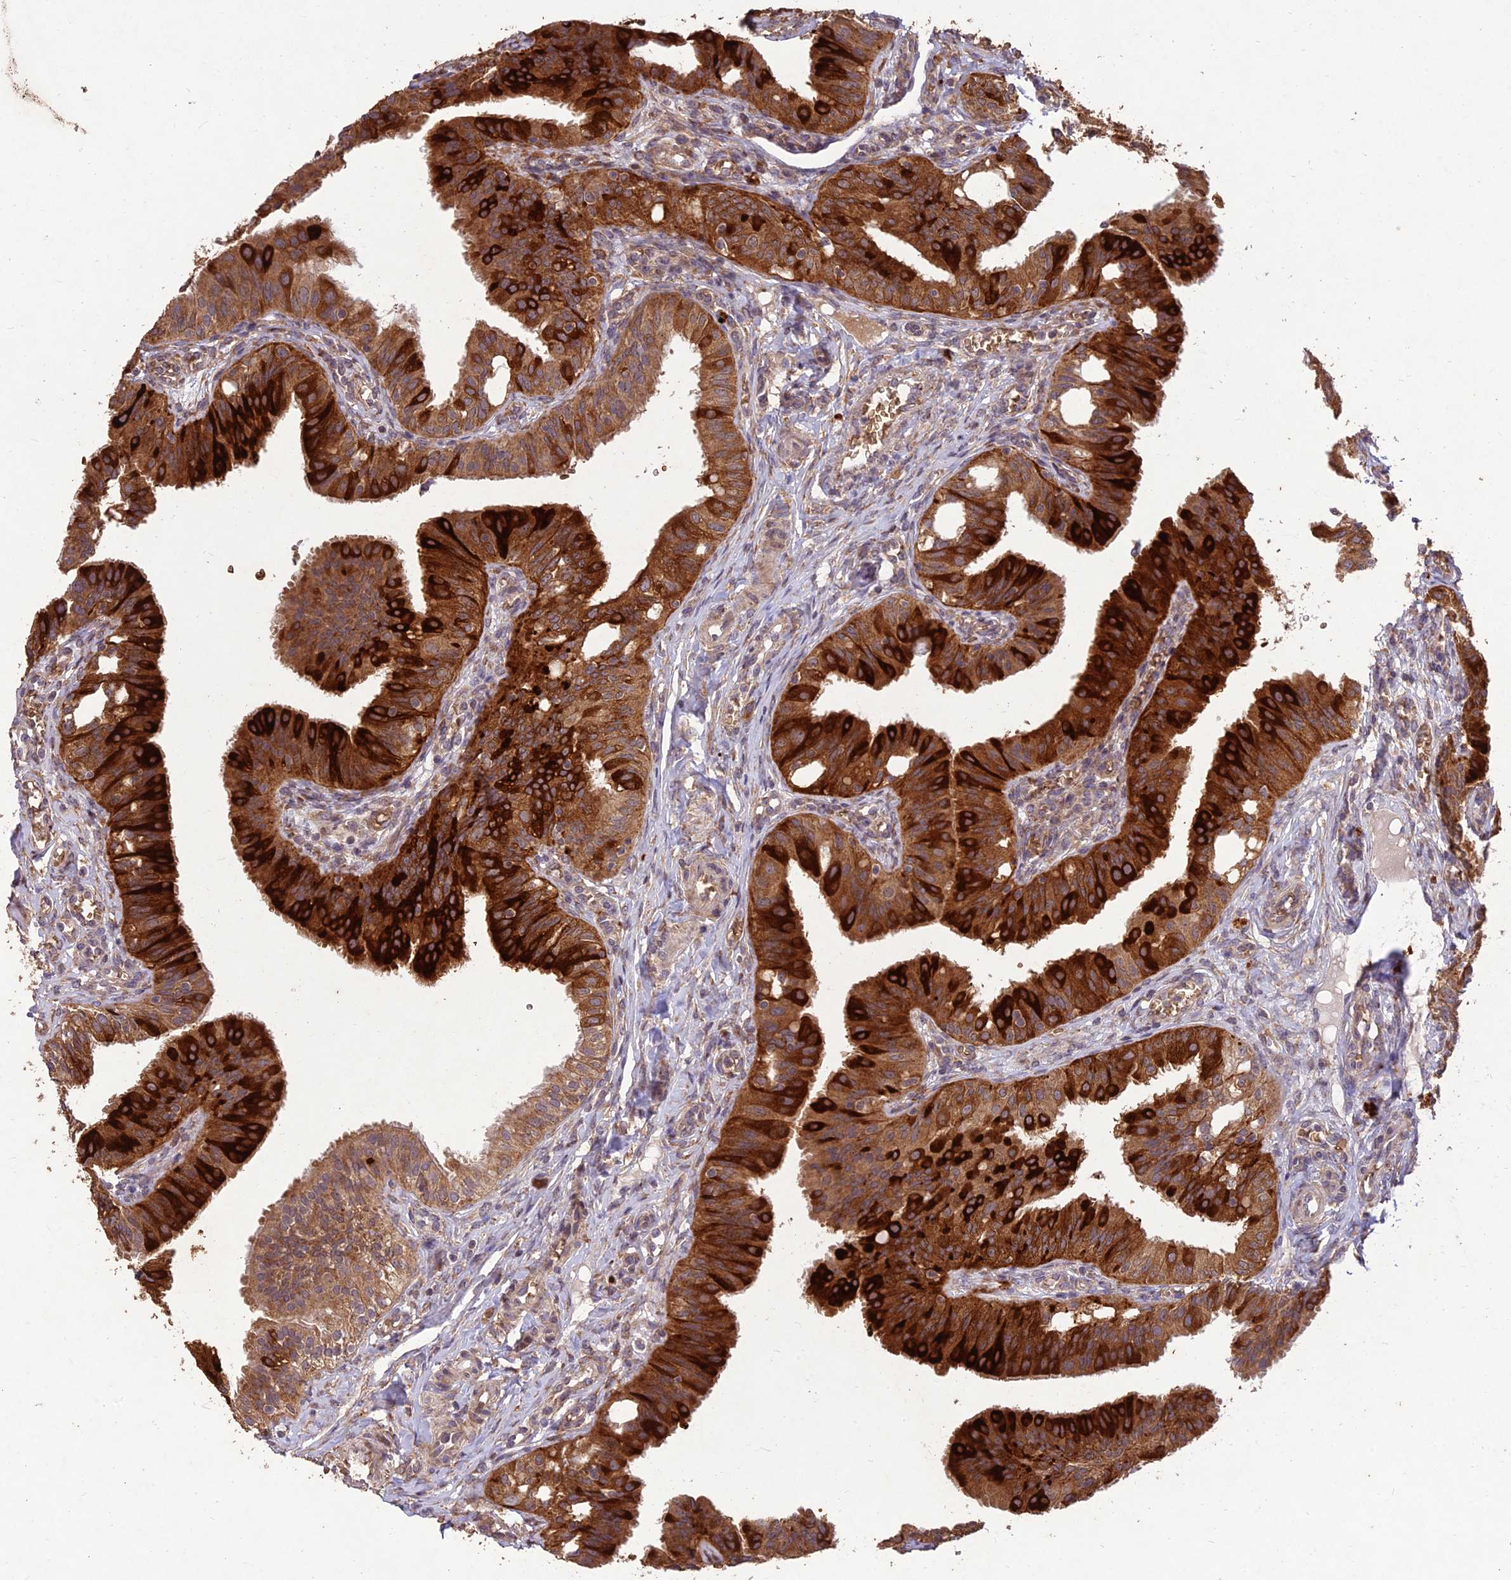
{"staining": {"intensity": "strong", "quantity": ">75%", "location": "cytoplasmic/membranous"}, "tissue": "fallopian tube", "cell_type": "Glandular cells", "image_type": "normal", "snomed": [{"axis": "morphology", "description": "Normal tissue, NOS"}, {"axis": "topography", "description": "Fallopian tube"}, {"axis": "topography", "description": "Ovary"}], "caption": "Immunohistochemistry (IHC) of normal human fallopian tube reveals high levels of strong cytoplasmic/membranous staining in approximately >75% of glandular cells. (DAB (3,3'-diaminobenzidine) IHC, brown staining for protein, blue staining for nuclei).", "gene": "PPP1R11", "patient": {"sex": "female", "age": 42}}